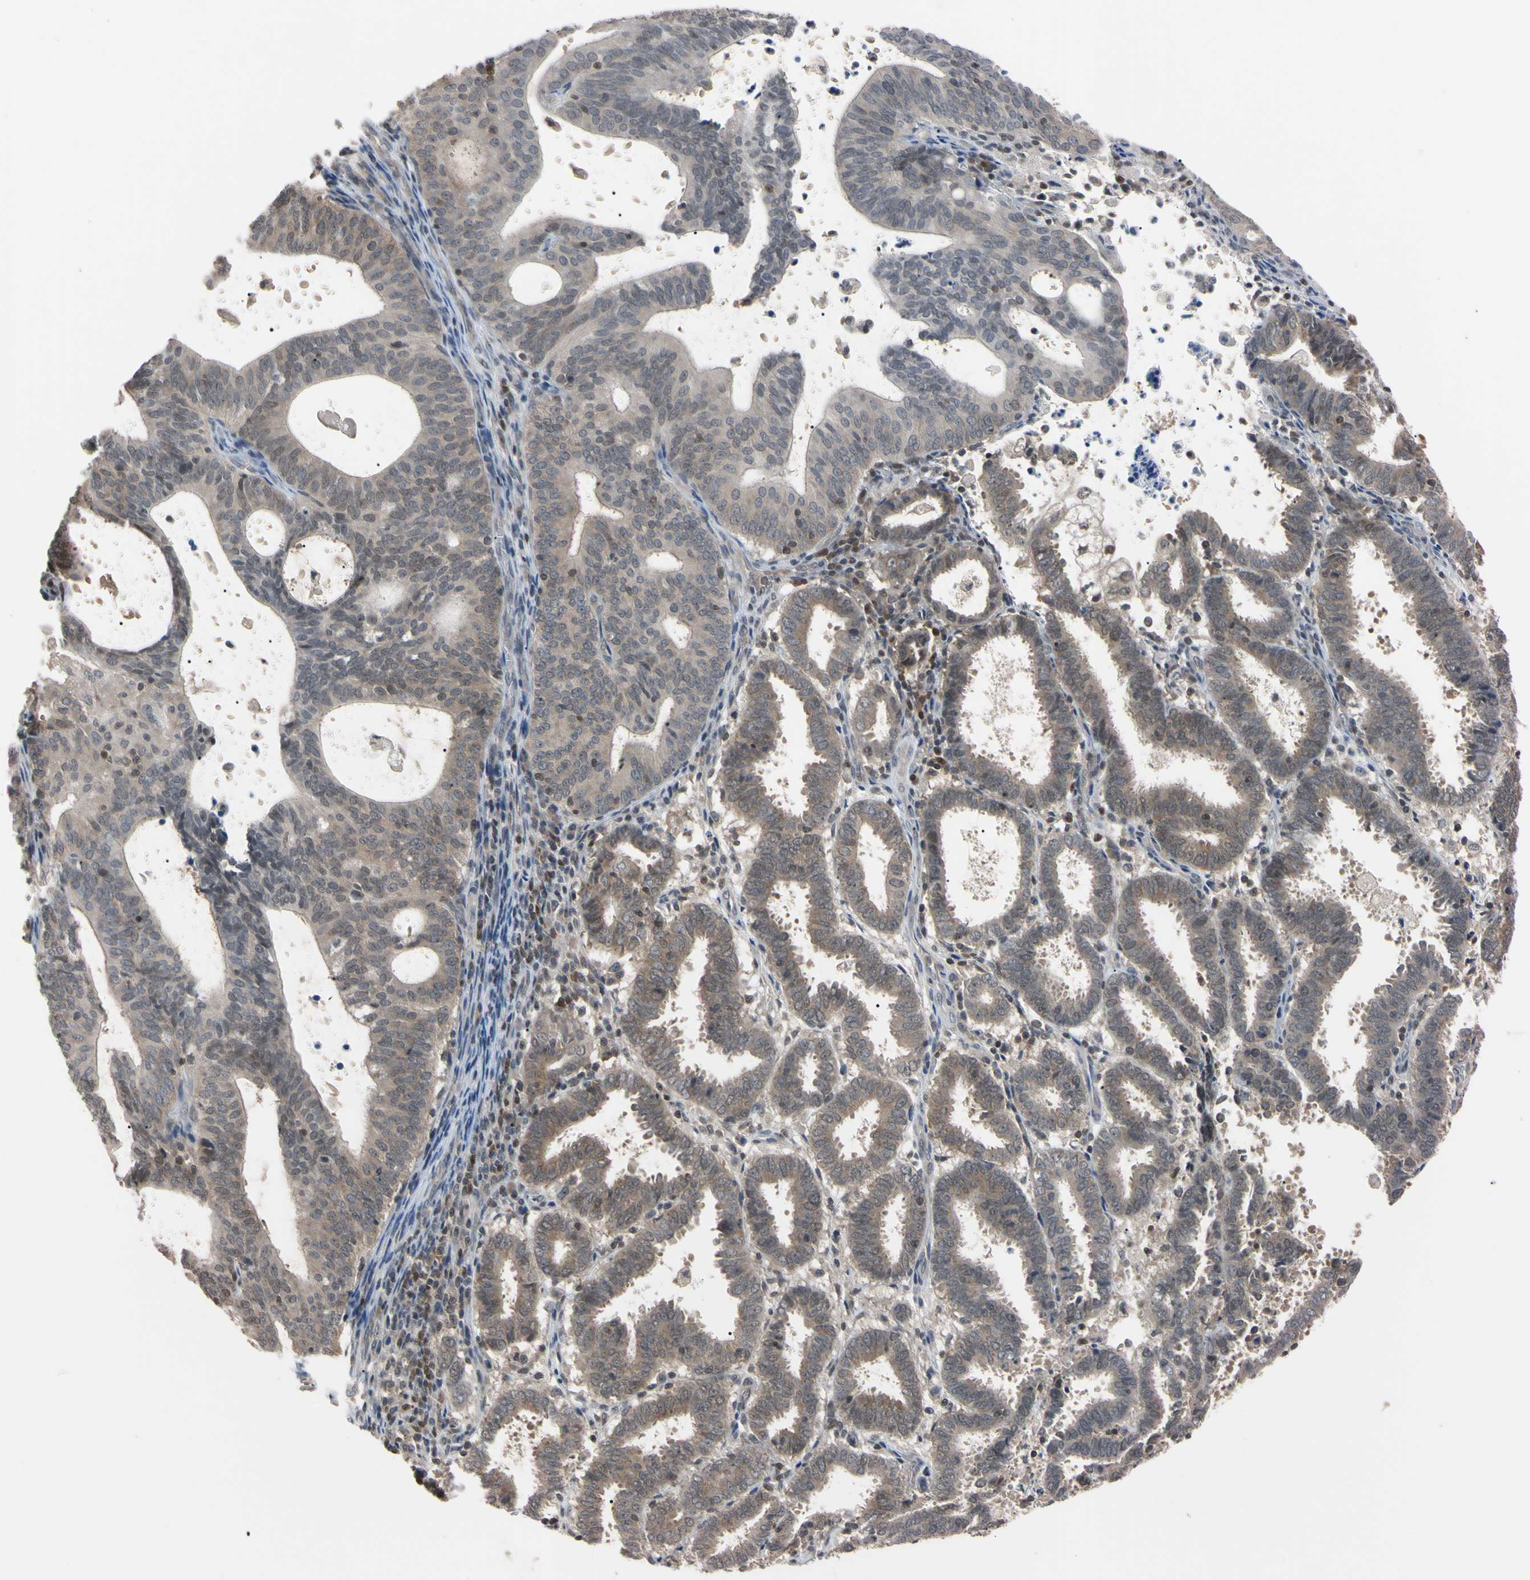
{"staining": {"intensity": "weak", "quantity": ">75%", "location": "cytoplasmic/membranous,nuclear"}, "tissue": "endometrial cancer", "cell_type": "Tumor cells", "image_type": "cancer", "snomed": [{"axis": "morphology", "description": "Adenocarcinoma, NOS"}, {"axis": "topography", "description": "Uterus"}], "caption": "Endometrial cancer stained with IHC displays weak cytoplasmic/membranous and nuclear positivity in approximately >75% of tumor cells. (brown staining indicates protein expression, while blue staining denotes nuclei).", "gene": "UBE2I", "patient": {"sex": "female", "age": 83}}